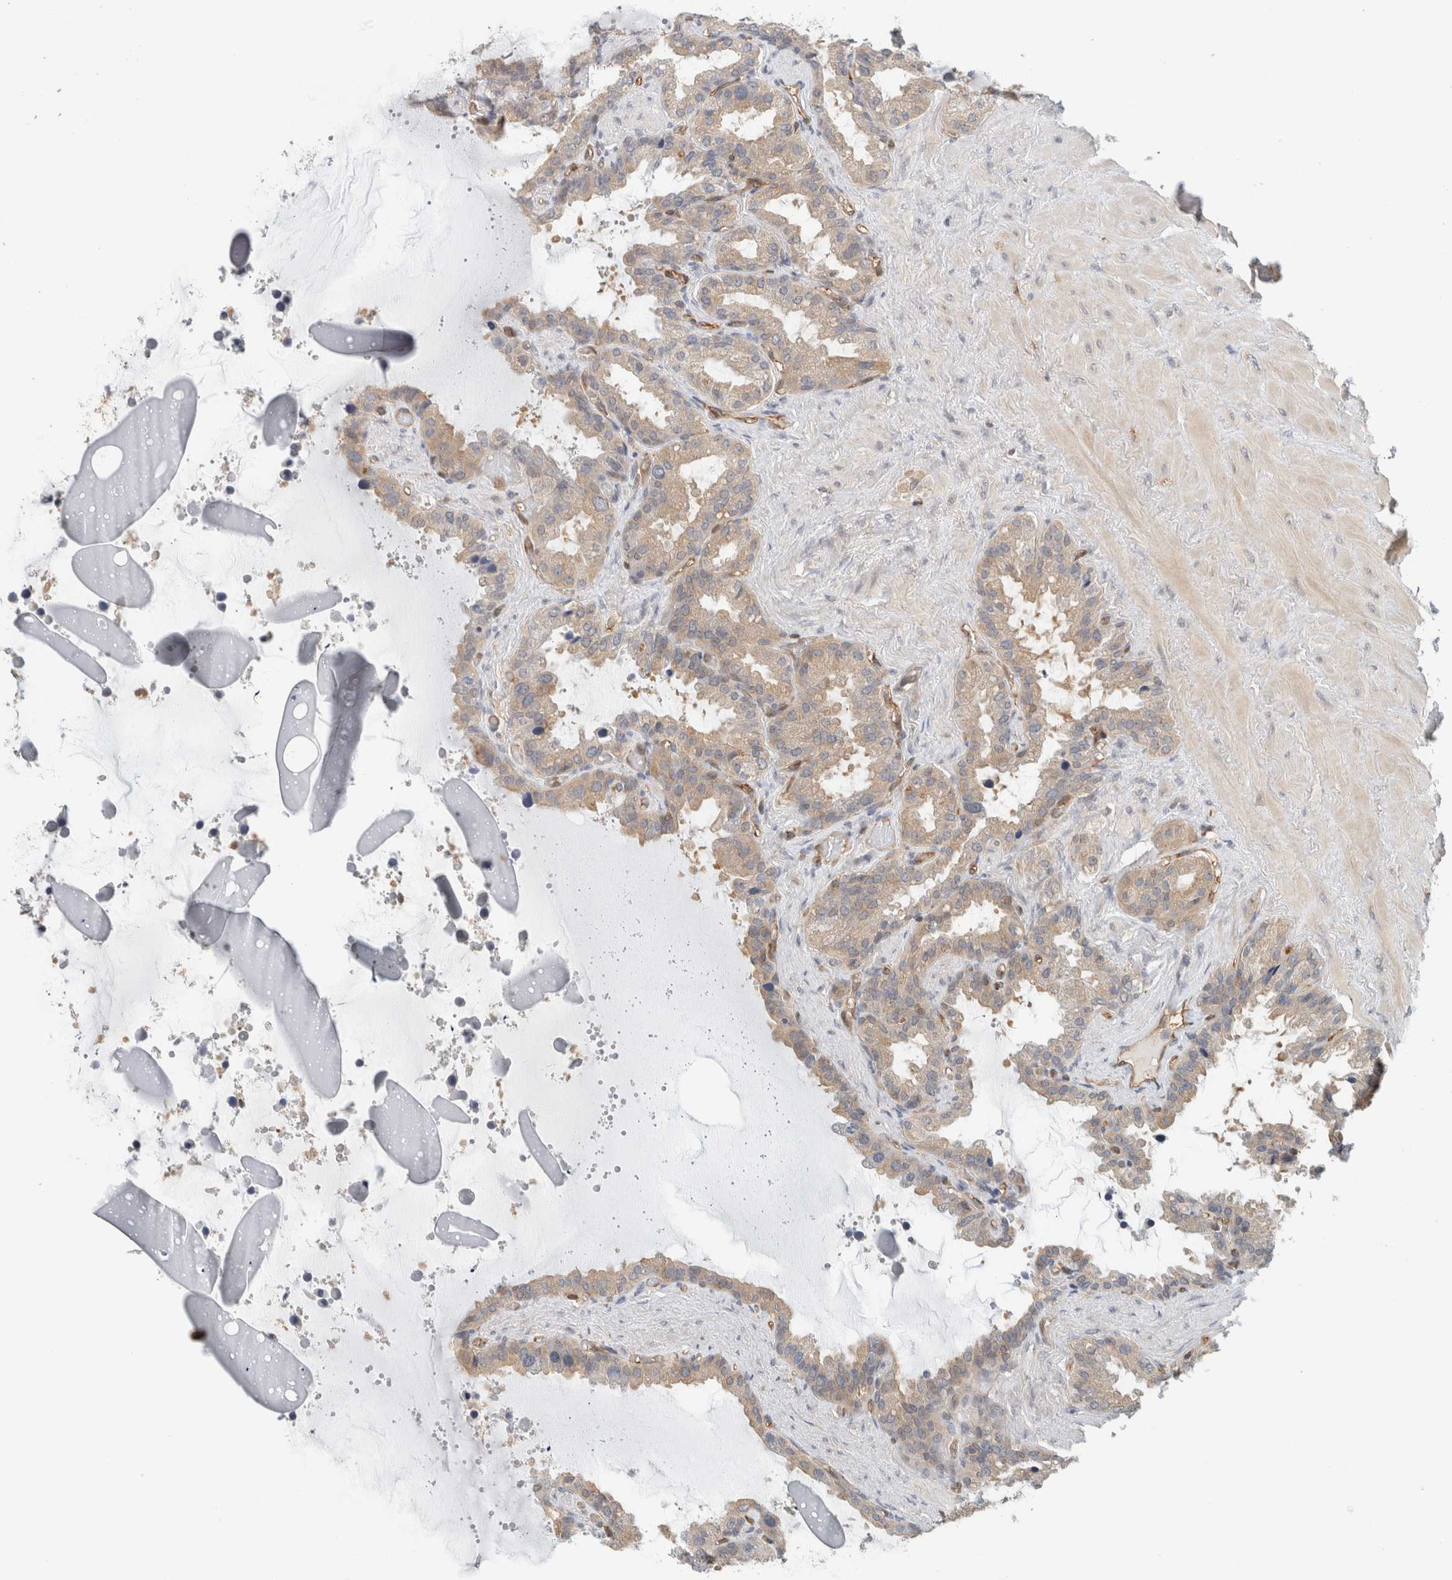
{"staining": {"intensity": "weak", "quantity": "25%-75%", "location": "cytoplasmic/membranous"}, "tissue": "seminal vesicle", "cell_type": "Glandular cells", "image_type": "normal", "snomed": [{"axis": "morphology", "description": "Normal tissue, NOS"}, {"axis": "topography", "description": "Seminal veicle"}], "caption": "Immunohistochemistry of benign human seminal vesicle shows low levels of weak cytoplasmic/membranous staining in approximately 25%-75% of glandular cells.", "gene": "PFDN4", "patient": {"sex": "male", "age": 46}}